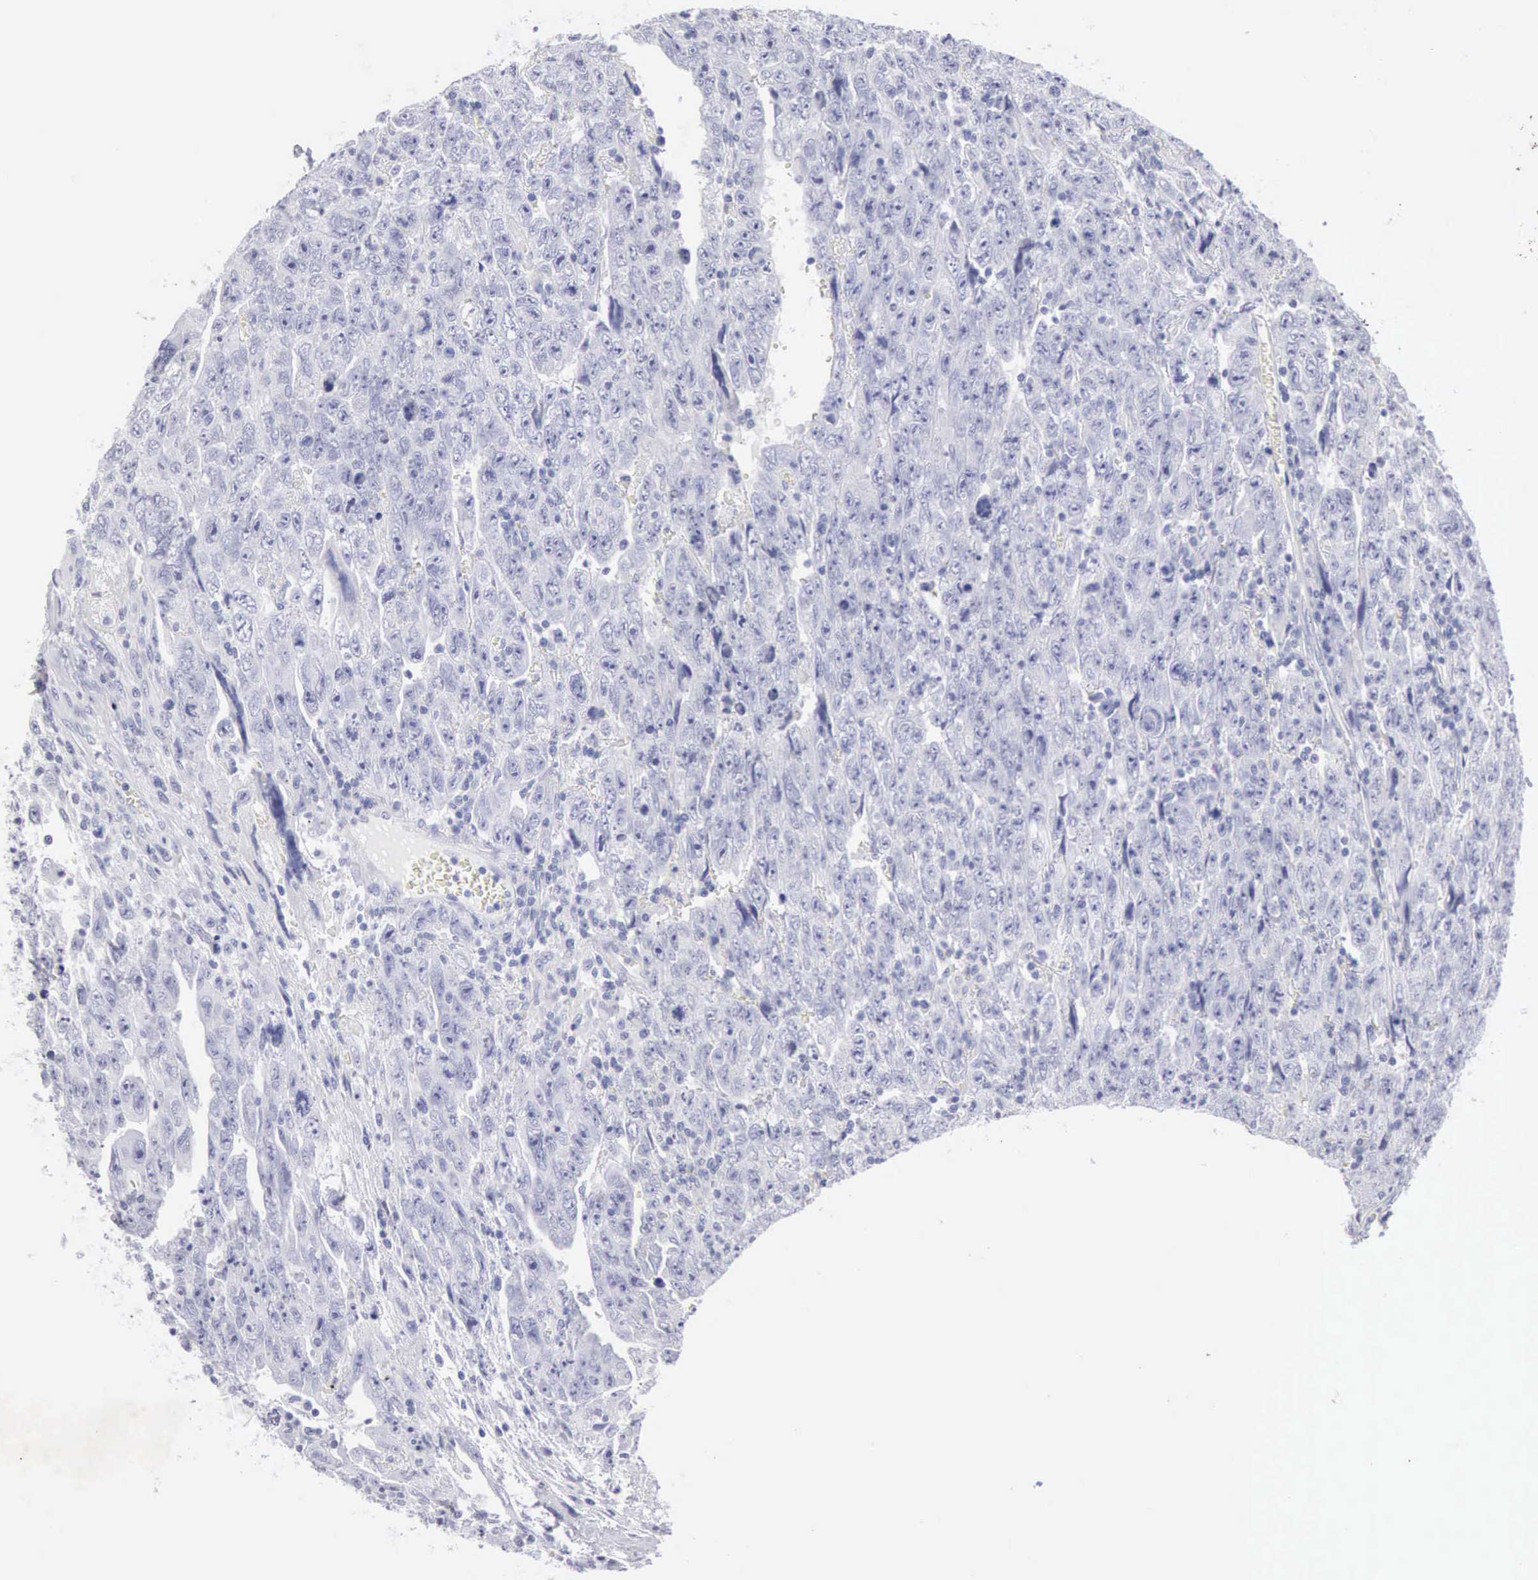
{"staining": {"intensity": "negative", "quantity": "none", "location": "none"}, "tissue": "testis cancer", "cell_type": "Tumor cells", "image_type": "cancer", "snomed": [{"axis": "morphology", "description": "Carcinoma, Embryonal, NOS"}, {"axis": "topography", "description": "Testis"}], "caption": "Human testis embryonal carcinoma stained for a protein using IHC shows no expression in tumor cells.", "gene": "KRT10", "patient": {"sex": "male", "age": 28}}